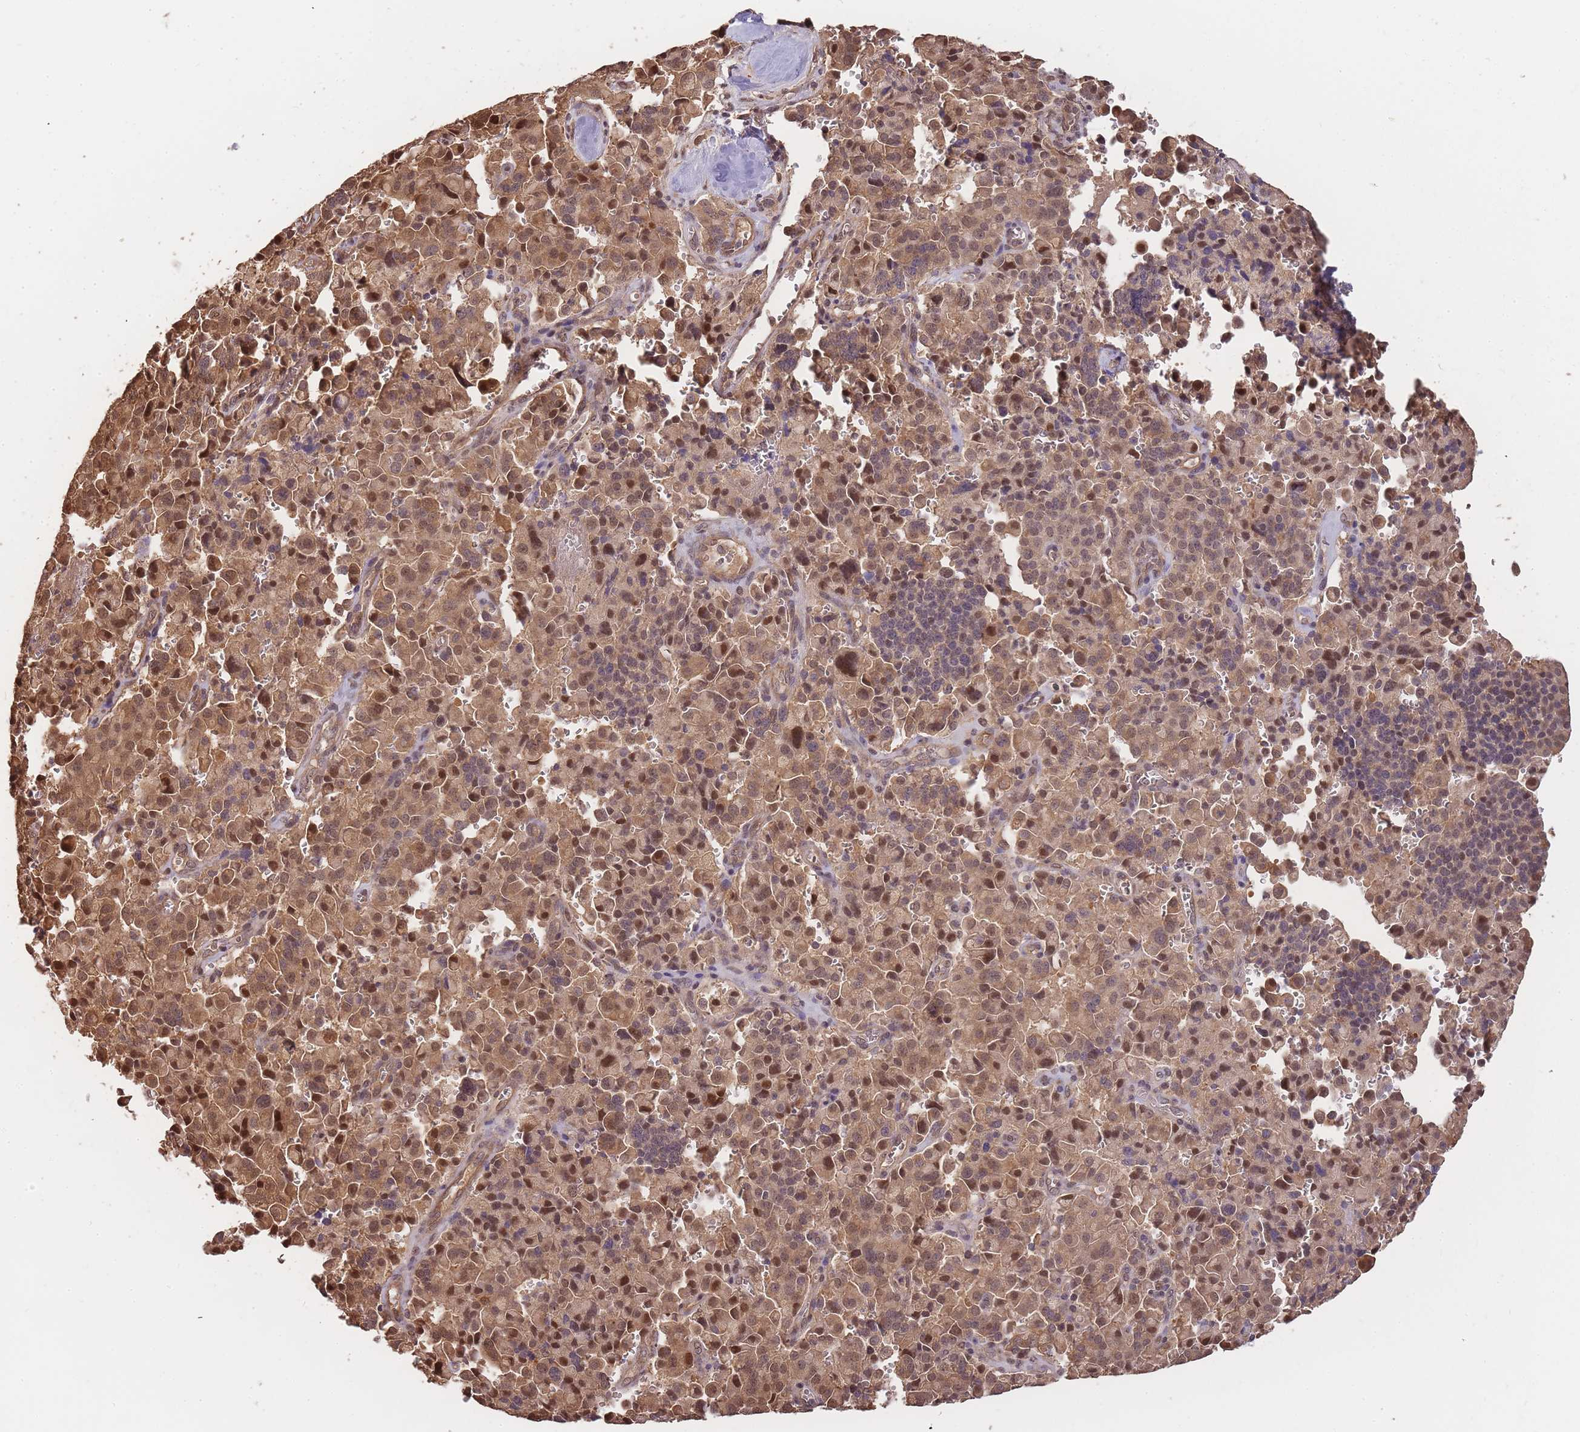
{"staining": {"intensity": "moderate", "quantity": ">75%", "location": "cytoplasmic/membranous,nuclear"}, "tissue": "pancreatic cancer", "cell_type": "Tumor cells", "image_type": "cancer", "snomed": [{"axis": "morphology", "description": "Adenocarcinoma, NOS"}, {"axis": "topography", "description": "Pancreas"}], "caption": "Approximately >75% of tumor cells in human pancreatic adenocarcinoma exhibit moderate cytoplasmic/membranous and nuclear protein expression as visualized by brown immunohistochemical staining.", "gene": "CDKN2AIPNL", "patient": {"sex": "male", "age": 65}}